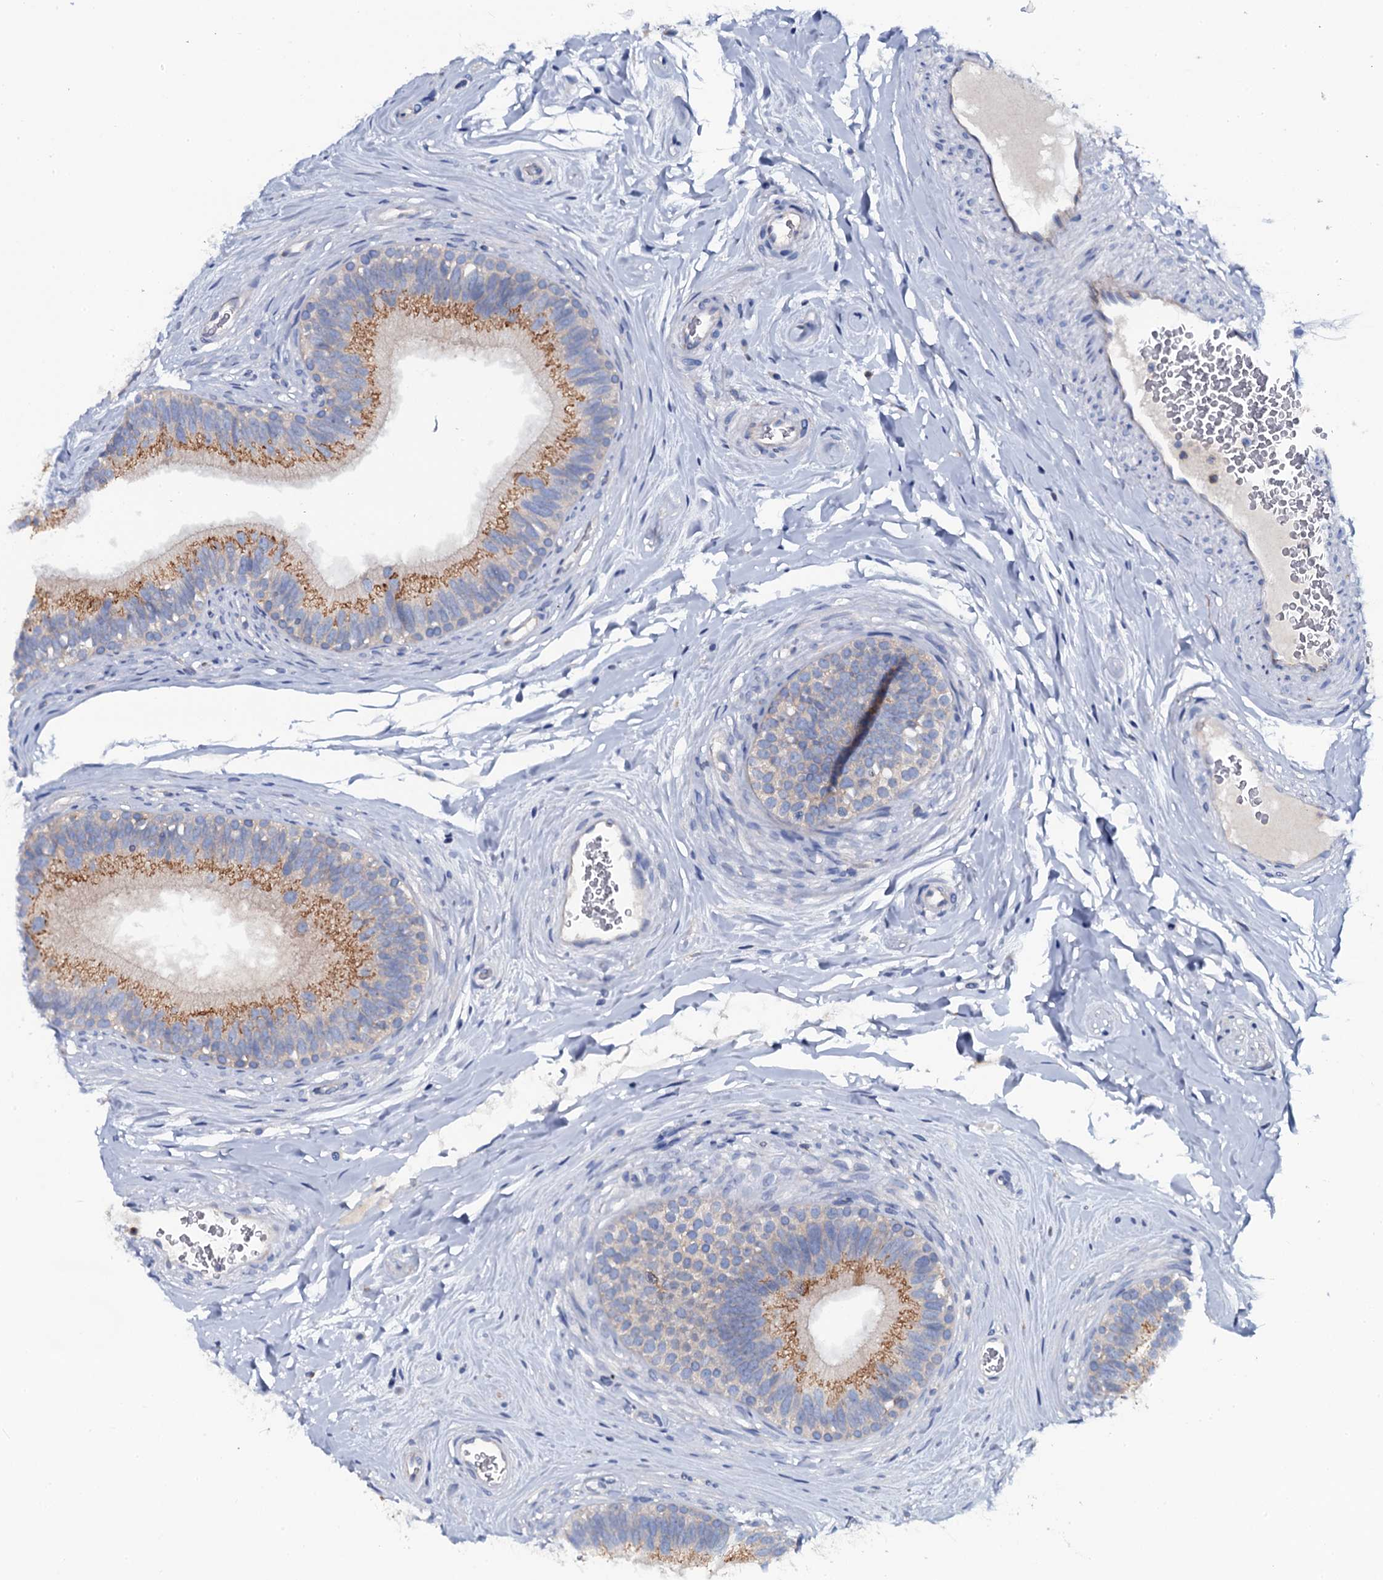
{"staining": {"intensity": "moderate", "quantity": "25%-75%", "location": "cytoplasmic/membranous"}, "tissue": "epididymis", "cell_type": "Glandular cells", "image_type": "normal", "snomed": [{"axis": "morphology", "description": "Normal tissue, NOS"}, {"axis": "topography", "description": "Epididymis"}], "caption": "The histopathology image displays a brown stain indicating the presence of a protein in the cytoplasmic/membranous of glandular cells in epididymis. Using DAB (brown) and hematoxylin (blue) stains, captured at high magnification using brightfield microscopy.", "gene": "OTOL1", "patient": {"sex": "male", "age": 33}}